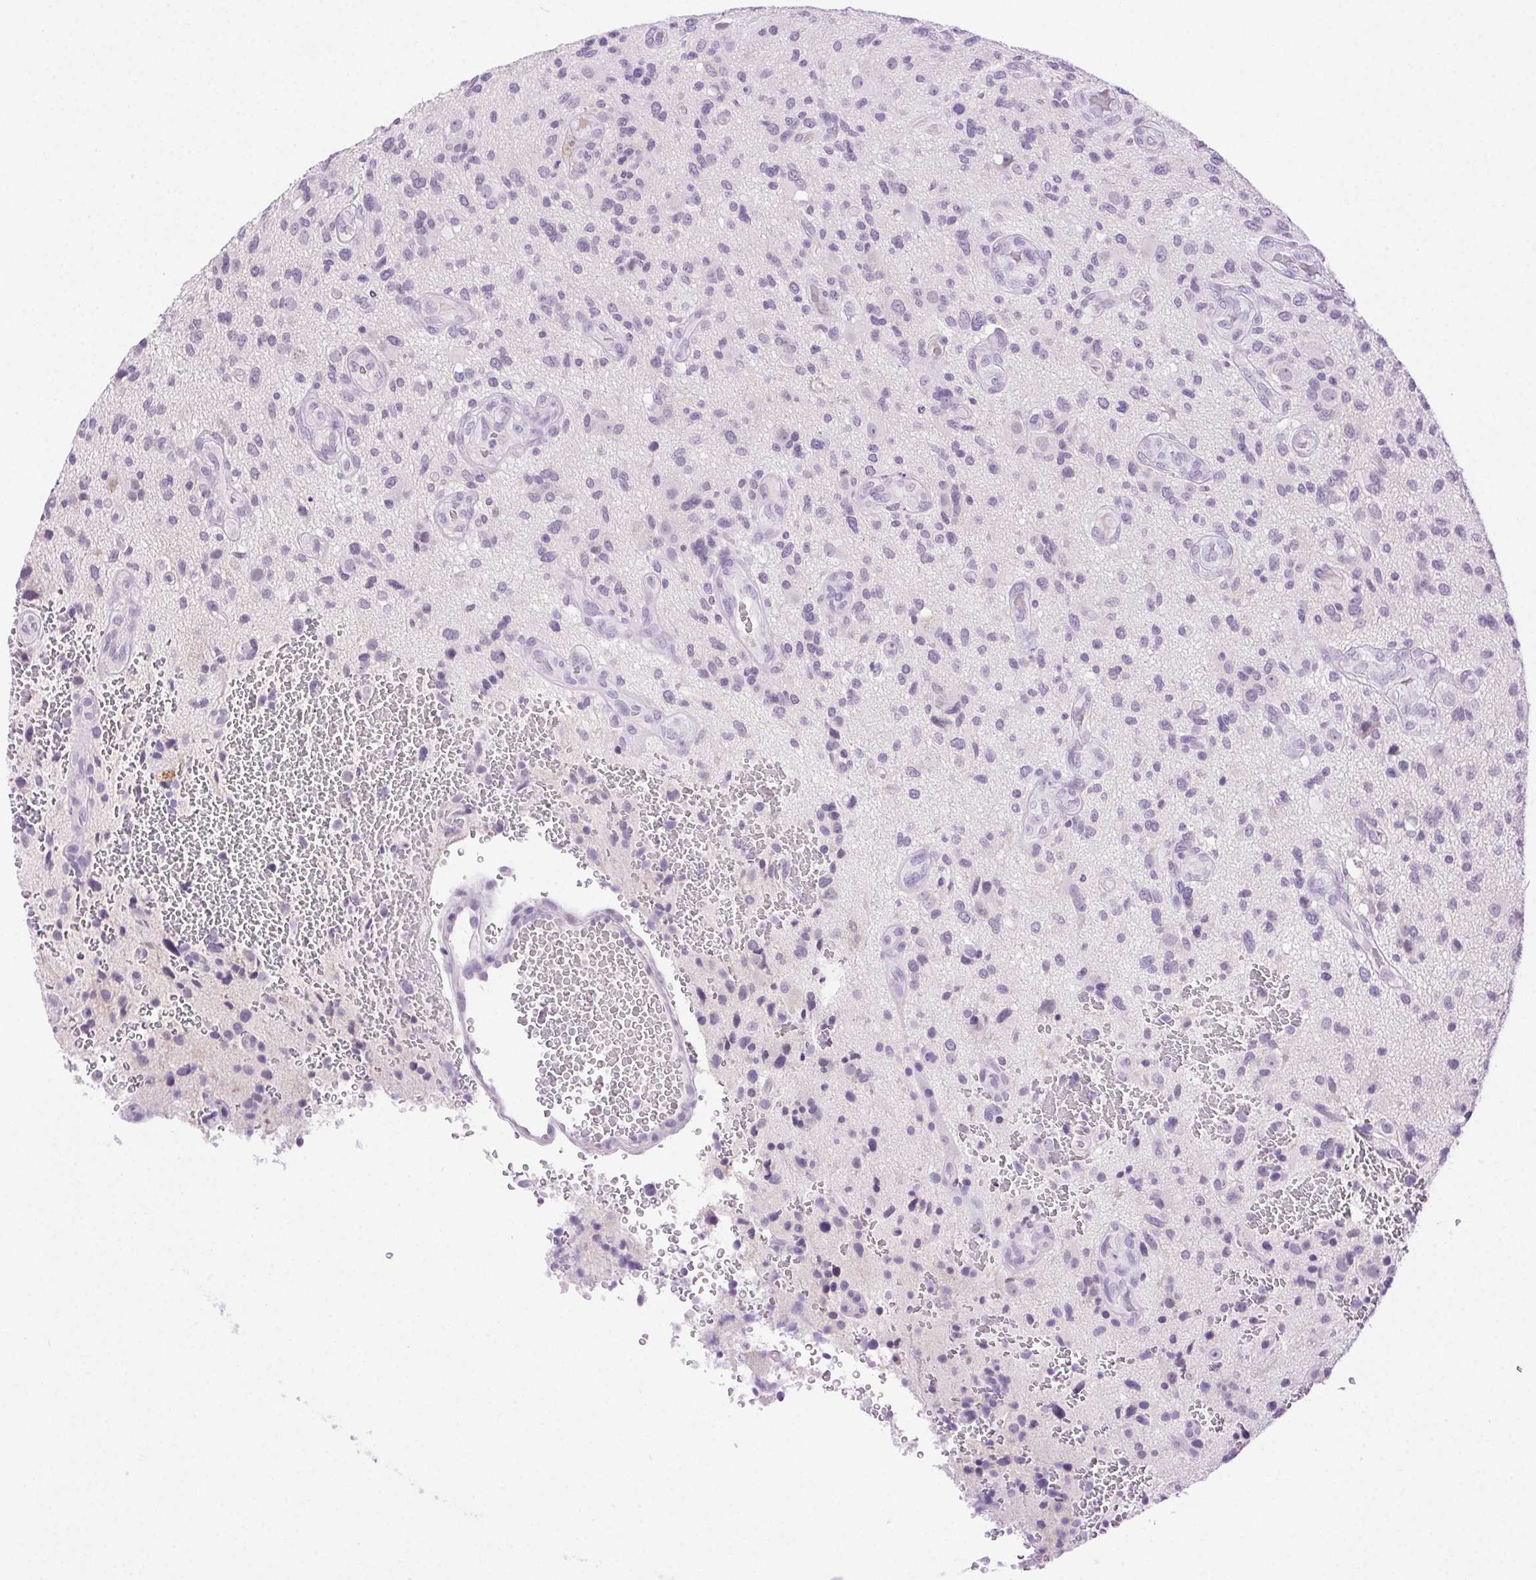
{"staining": {"intensity": "negative", "quantity": "none", "location": "none"}, "tissue": "glioma", "cell_type": "Tumor cells", "image_type": "cancer", "snomed": [{"axis": "morphology", "description": "Glioma, malignant, High grade"}, {"axis": "topography", "description": "Brain"}], "caption": "A histopathology image of human high-grade glioma (malignant) is negative for staining in tumor cells.", "gene": "CLDN10", "patient": {"sex": "male", "age": 47}}